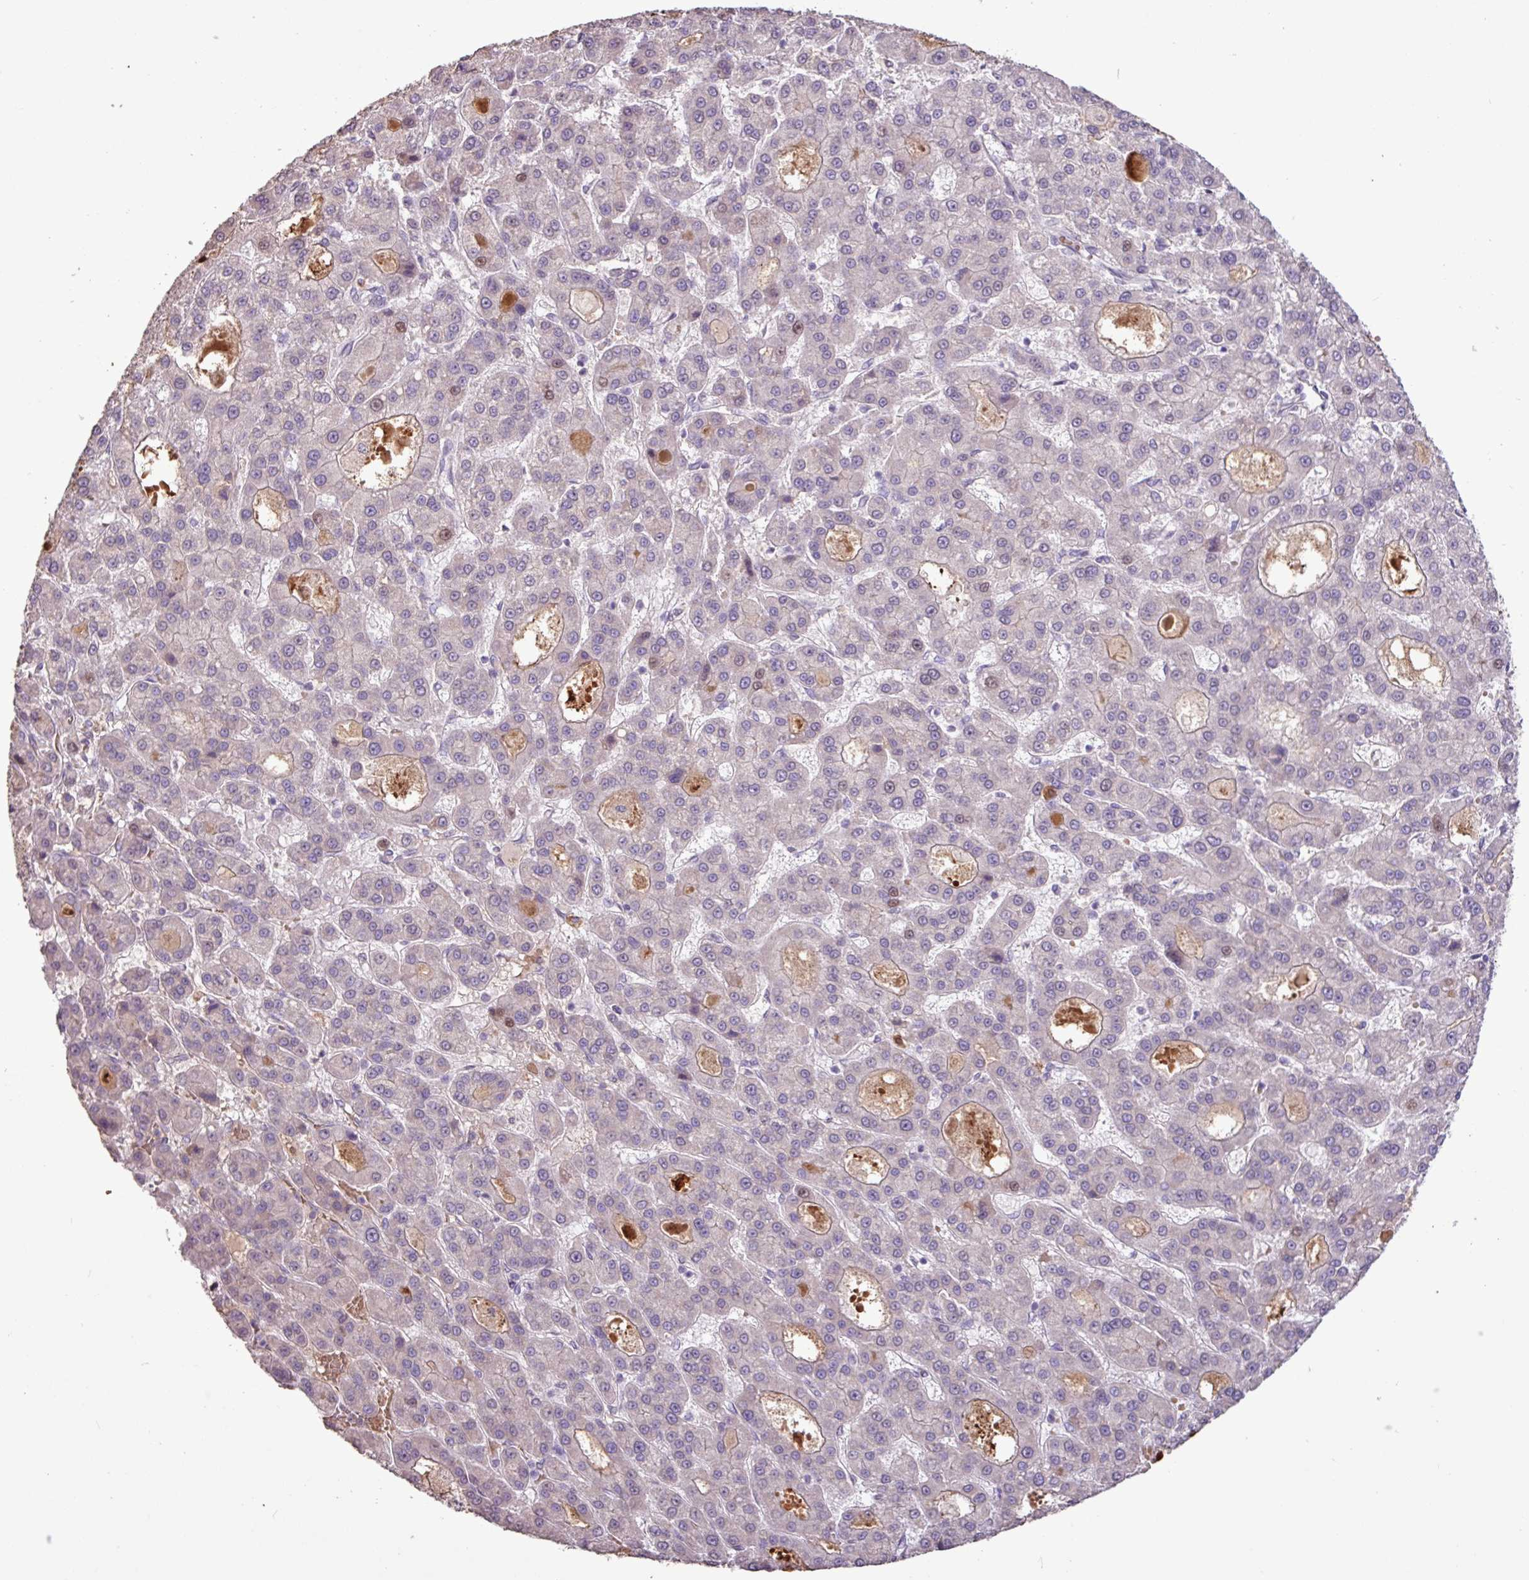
{"staining": {"intensity": "negative", "quantity": "none", "location": "none"}, "tissue": "liver cancer", "cell_type": "Tumor cells", "image_type": "cancer", "snomed": [{"axis": "morphology", "description": "Carcinoma, Hepatocellular, NOS"}, {"axis": "topography", "description": "Liver"}], "caption": "High power microscopy image of an immunohistochemistry photomicrograph of liver cancer (hepatocellular carcinoma), revealing no significant staining in tumor cells.", "gene": "L3MBTL3", "patient": {"sex": "male", "age": 70}}